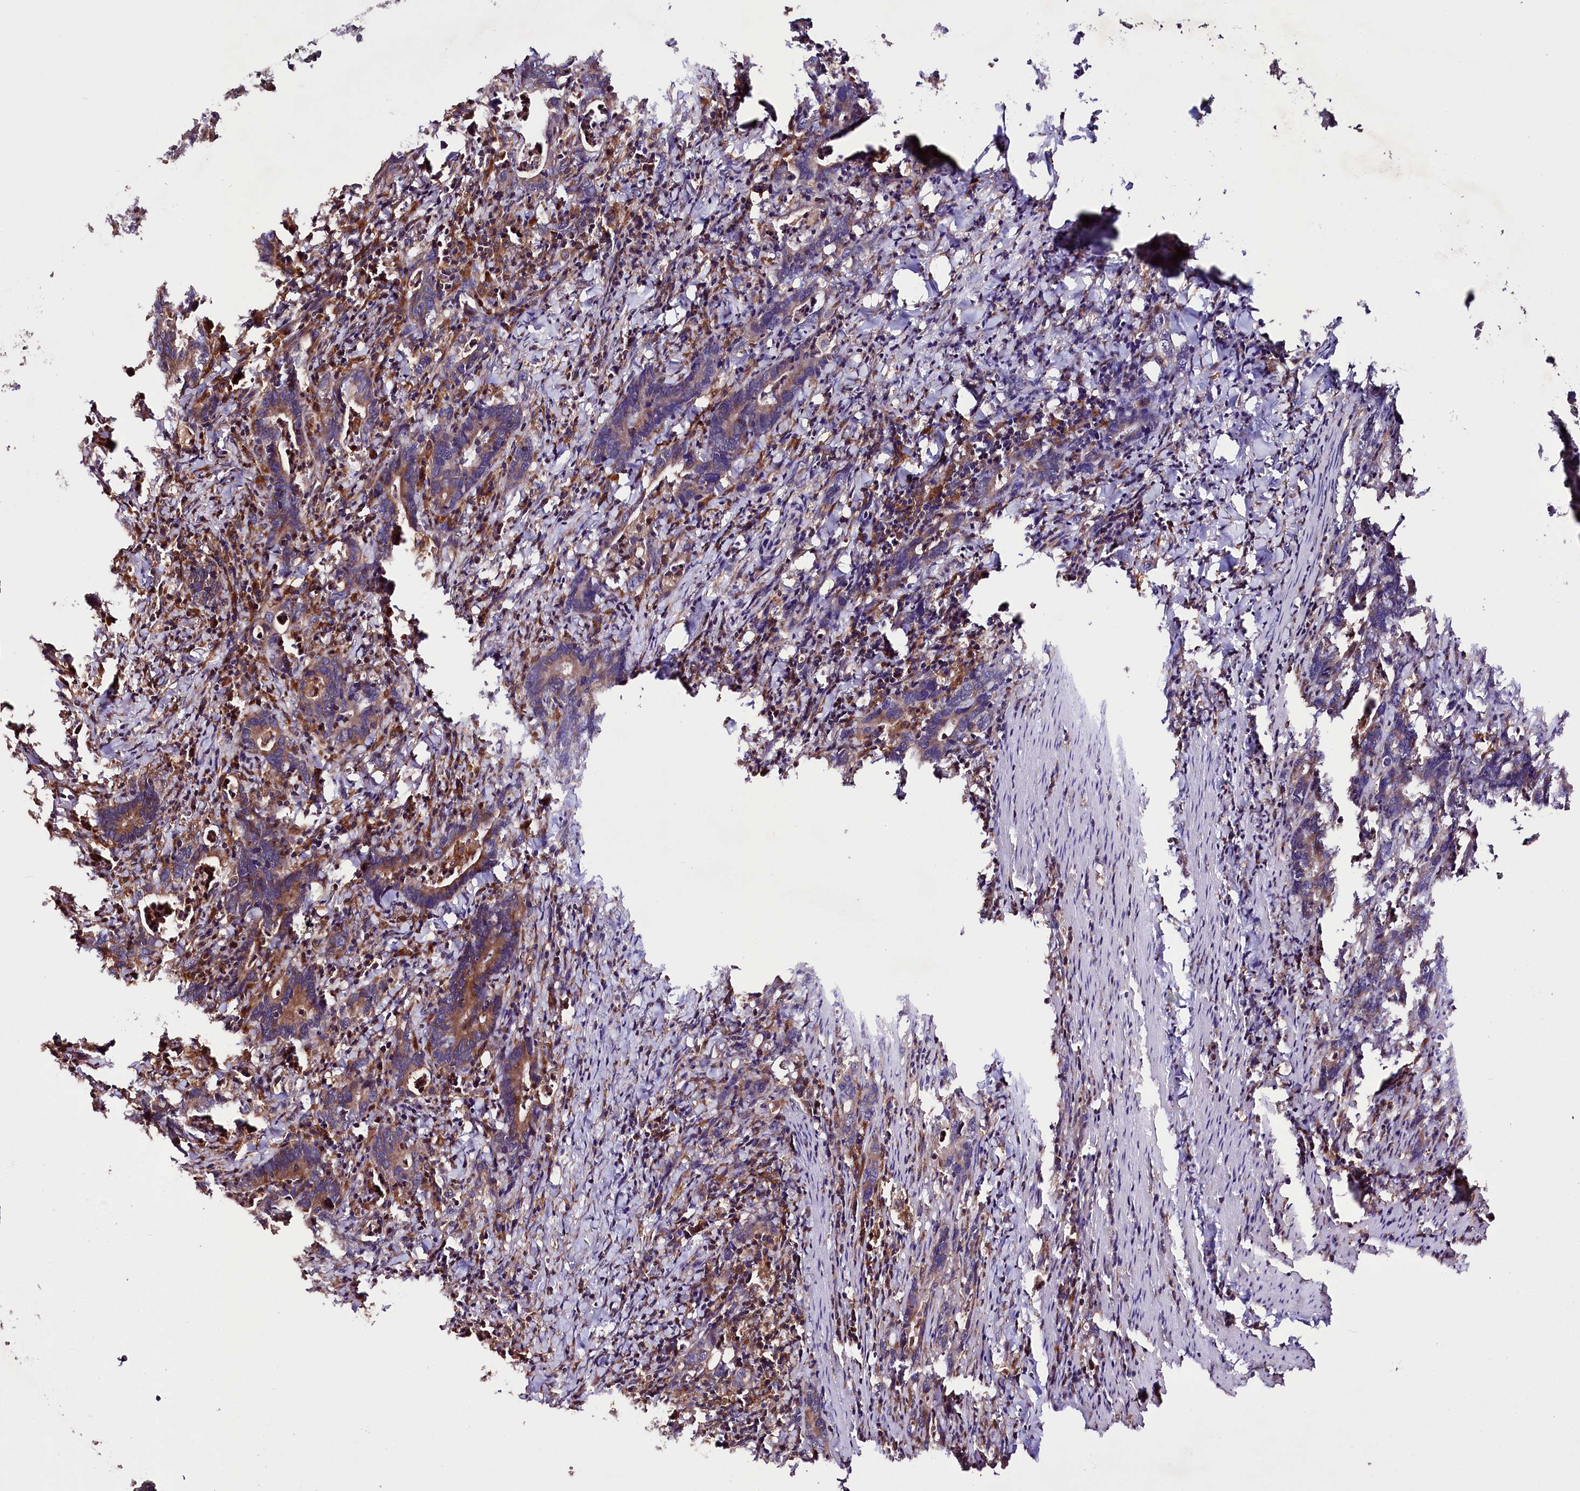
{"staining": {"intensity": "moderate", "quantity": "25%-75%", "location": "cytoplasmic/membranous"}, "tissue": "colorectal cancer", "cell_type": "Tumor cells", "image_type": "cancer", "snomed": [{"axis": "morphology", "description": "Adenocarcinoma, NOS"}, {"axis": "topography", "description": "Colon"}], "caption": "High-power microscopy captured an immunohistochemistry (IHC) micrograph of adenocarcinoma (colorectal), revealing moderate cytoplasmic/membranous staining in approximately 25%-75% of tumor cells. The staining is performed using DAB (3,3'-diaminobenzidine) brown chromogen to label protein expression. The nuclei are counter-stained blue using hematoxylin.", "gene": "CEP295", "patient": {"sex": "female", "age": 75}}